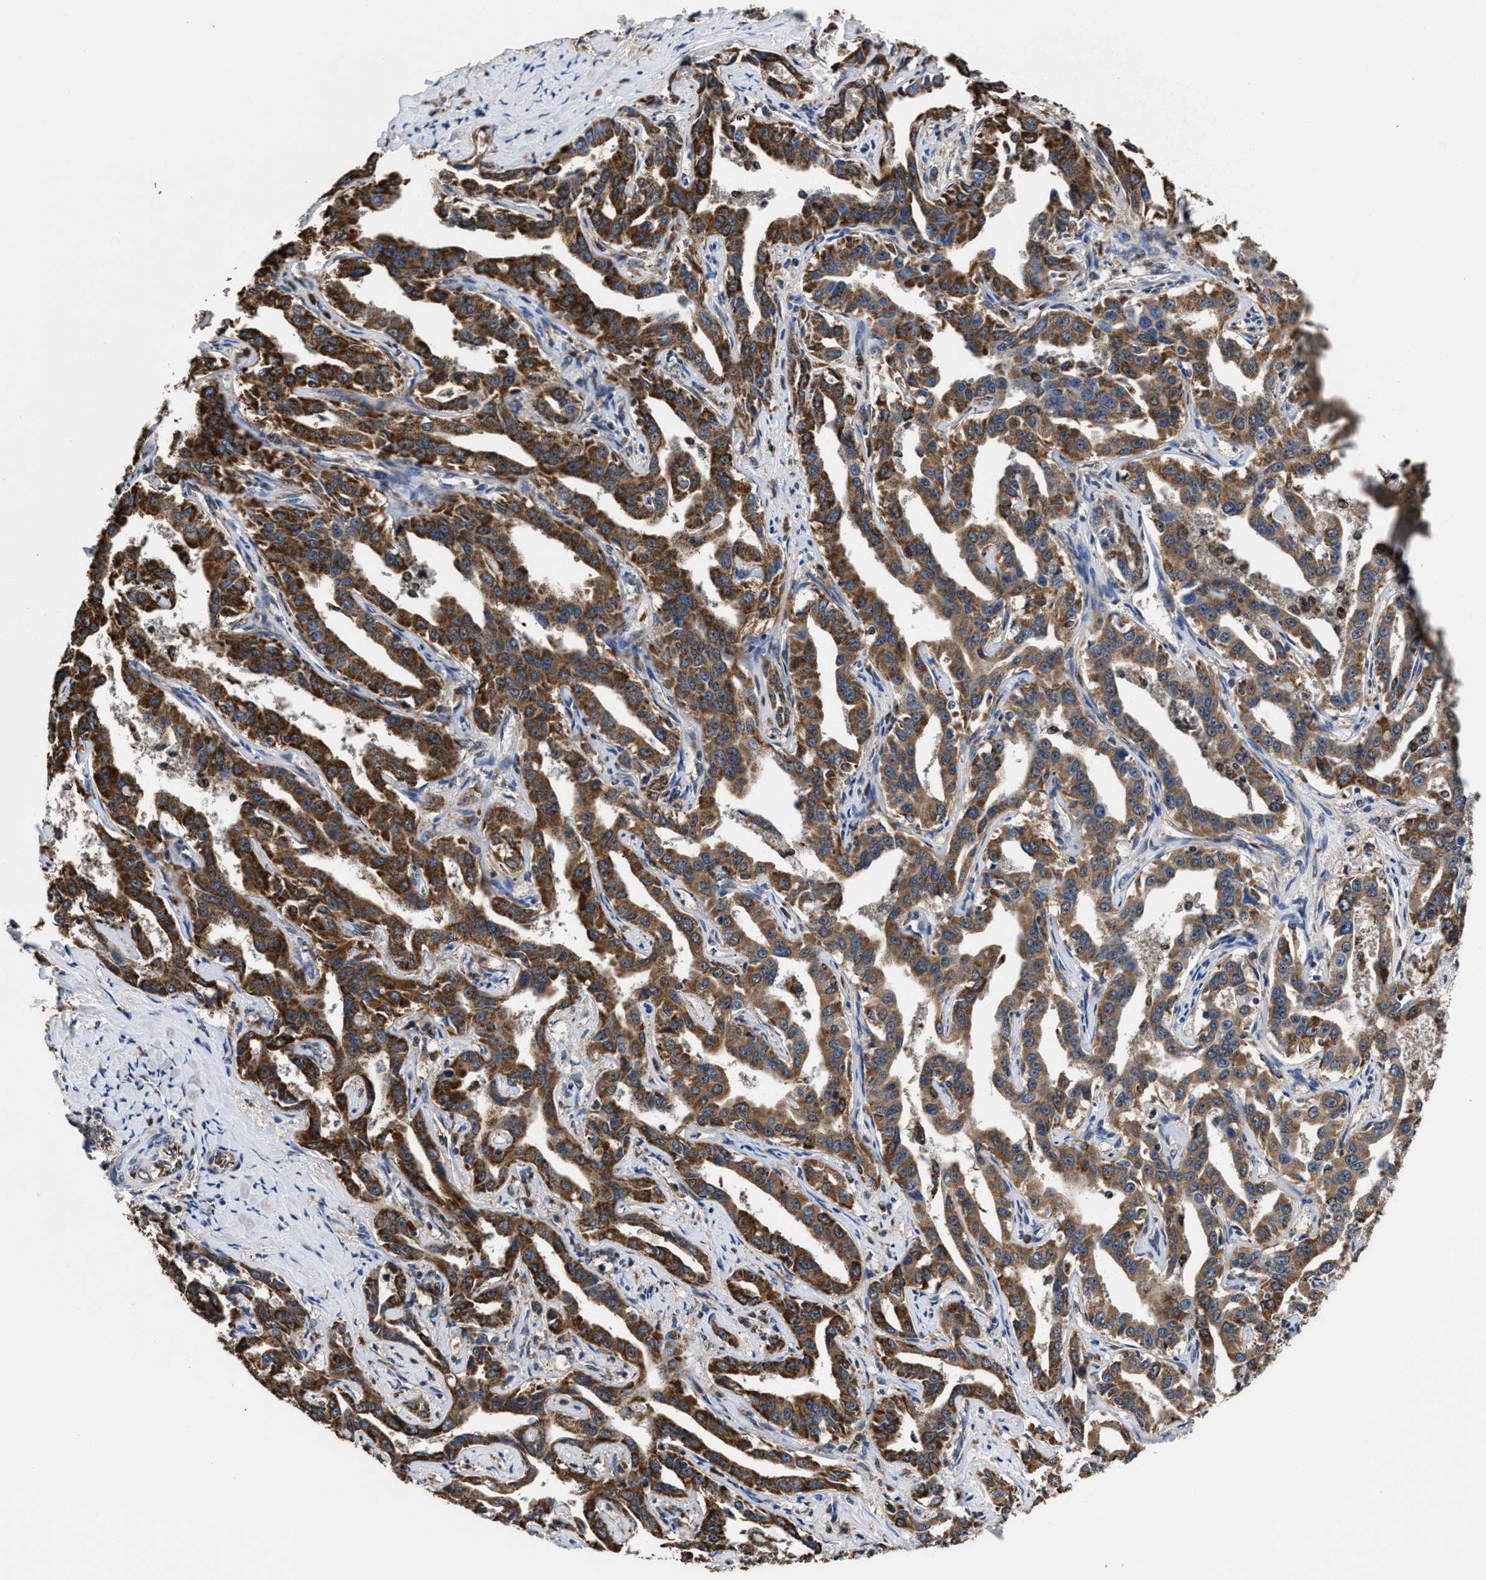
{"staining": {"intensity": "strong", "quantity": ">75%", "location": "cytoplasmic/membranous"}, "tissue": "liver cancer", "cell_type": "Tumor cells", "image_type": "cancer", "snomed": [{"axis": "morphology", "description": "Cholangiocarcinoma"}, {"axis": "topography", "description": "Liver"}], "caption": "Approximately >75% of tumor cells in cholangiocarcinoma (liver) show strong cytoplasmic/membranous protein expression as visualized by brown immunohistochemical staining.", "gene": "ACLY", "patient": {"sex": "male", "age": 59}}